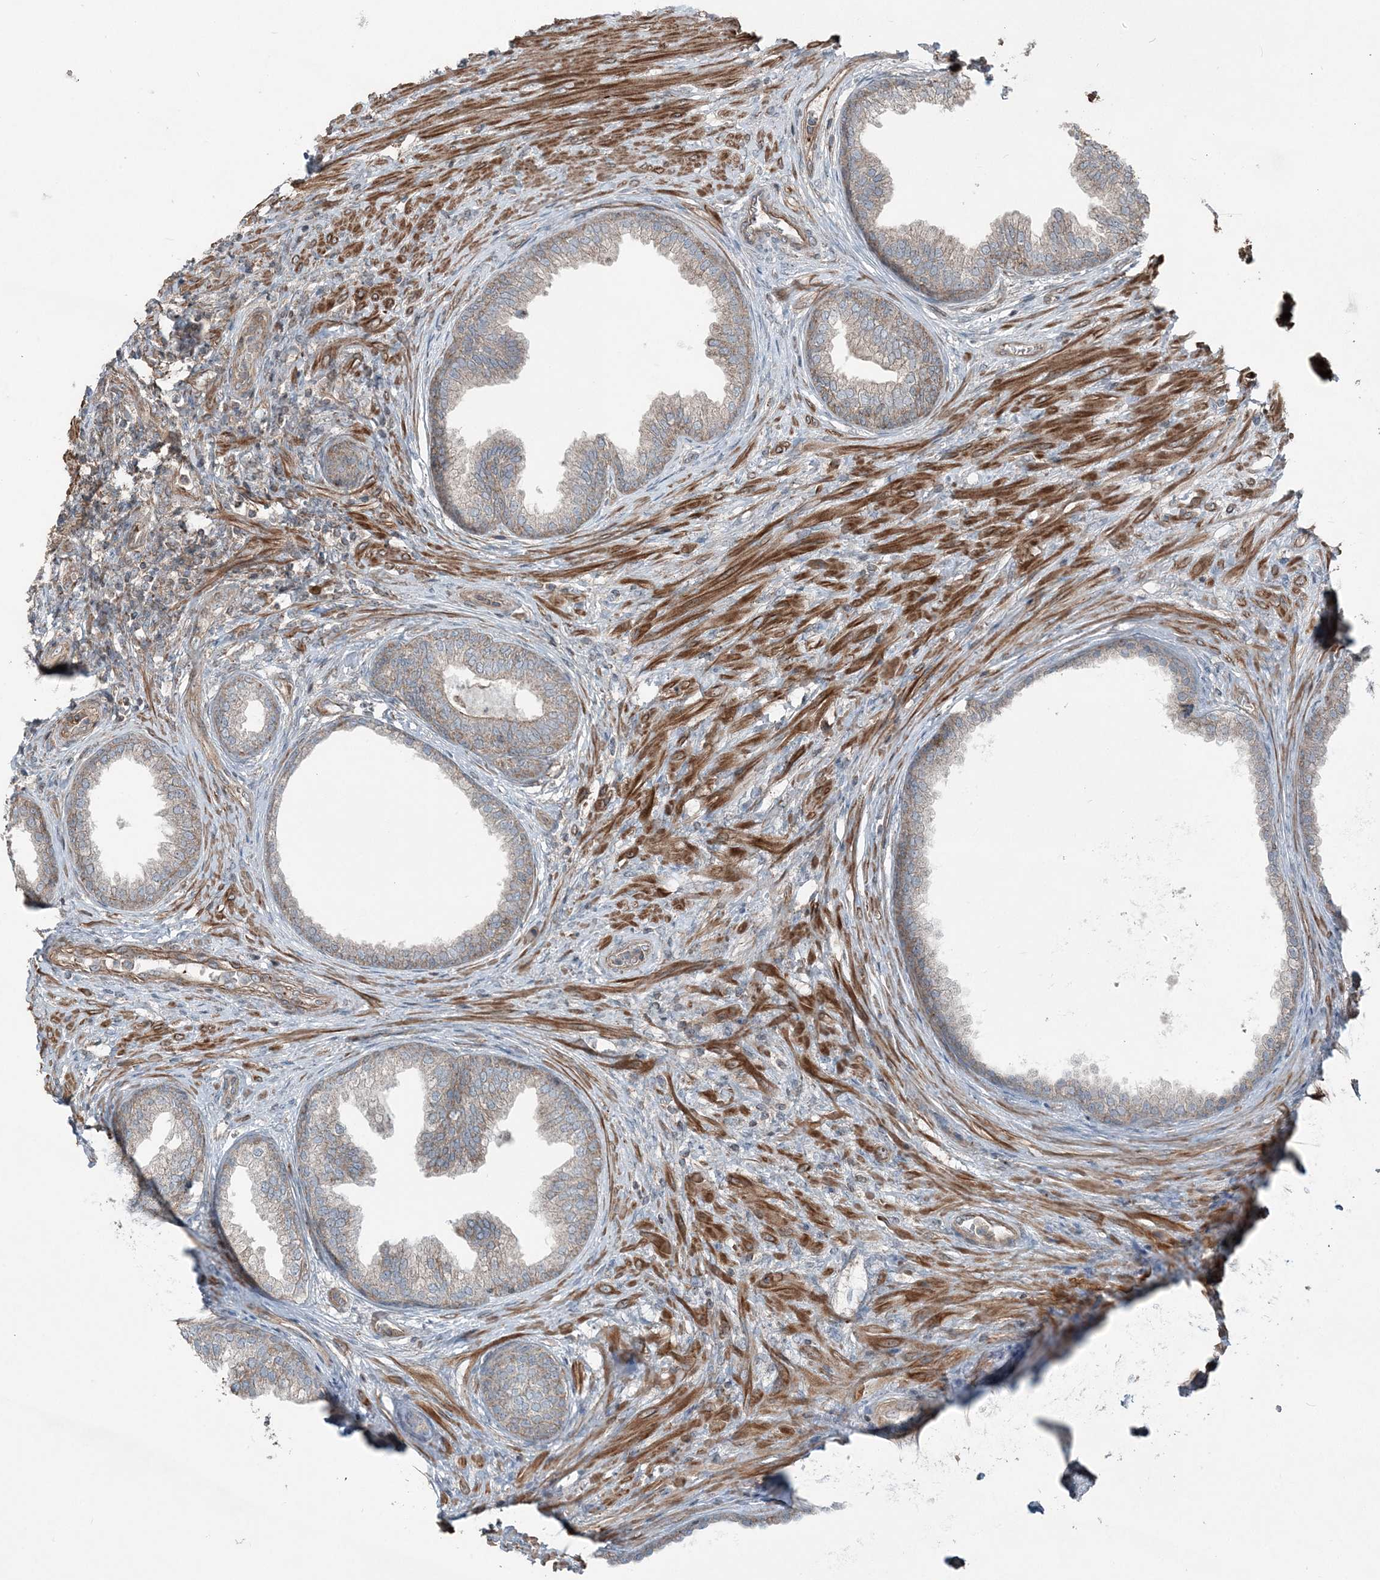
{"staining": {"intensity": "moderate", "quantity": "25%-75%", "location": "cytoplasmic/membranous"}, "tissue": "prostate", "cell_type": "Glandular cells", "image_type": "normal", "snomed": [{"axis": "morphology", "description": "Normal tissue, NOS"}, {"axis": "topography", "description": "Prostate"}], "caption": "A histopathology image of prostate stained for a protein shows moderate cytoplasmic/membranous brown staining in glandular cells.", "gene": "KY", "patient": {"sex": "male", "age": 76}}